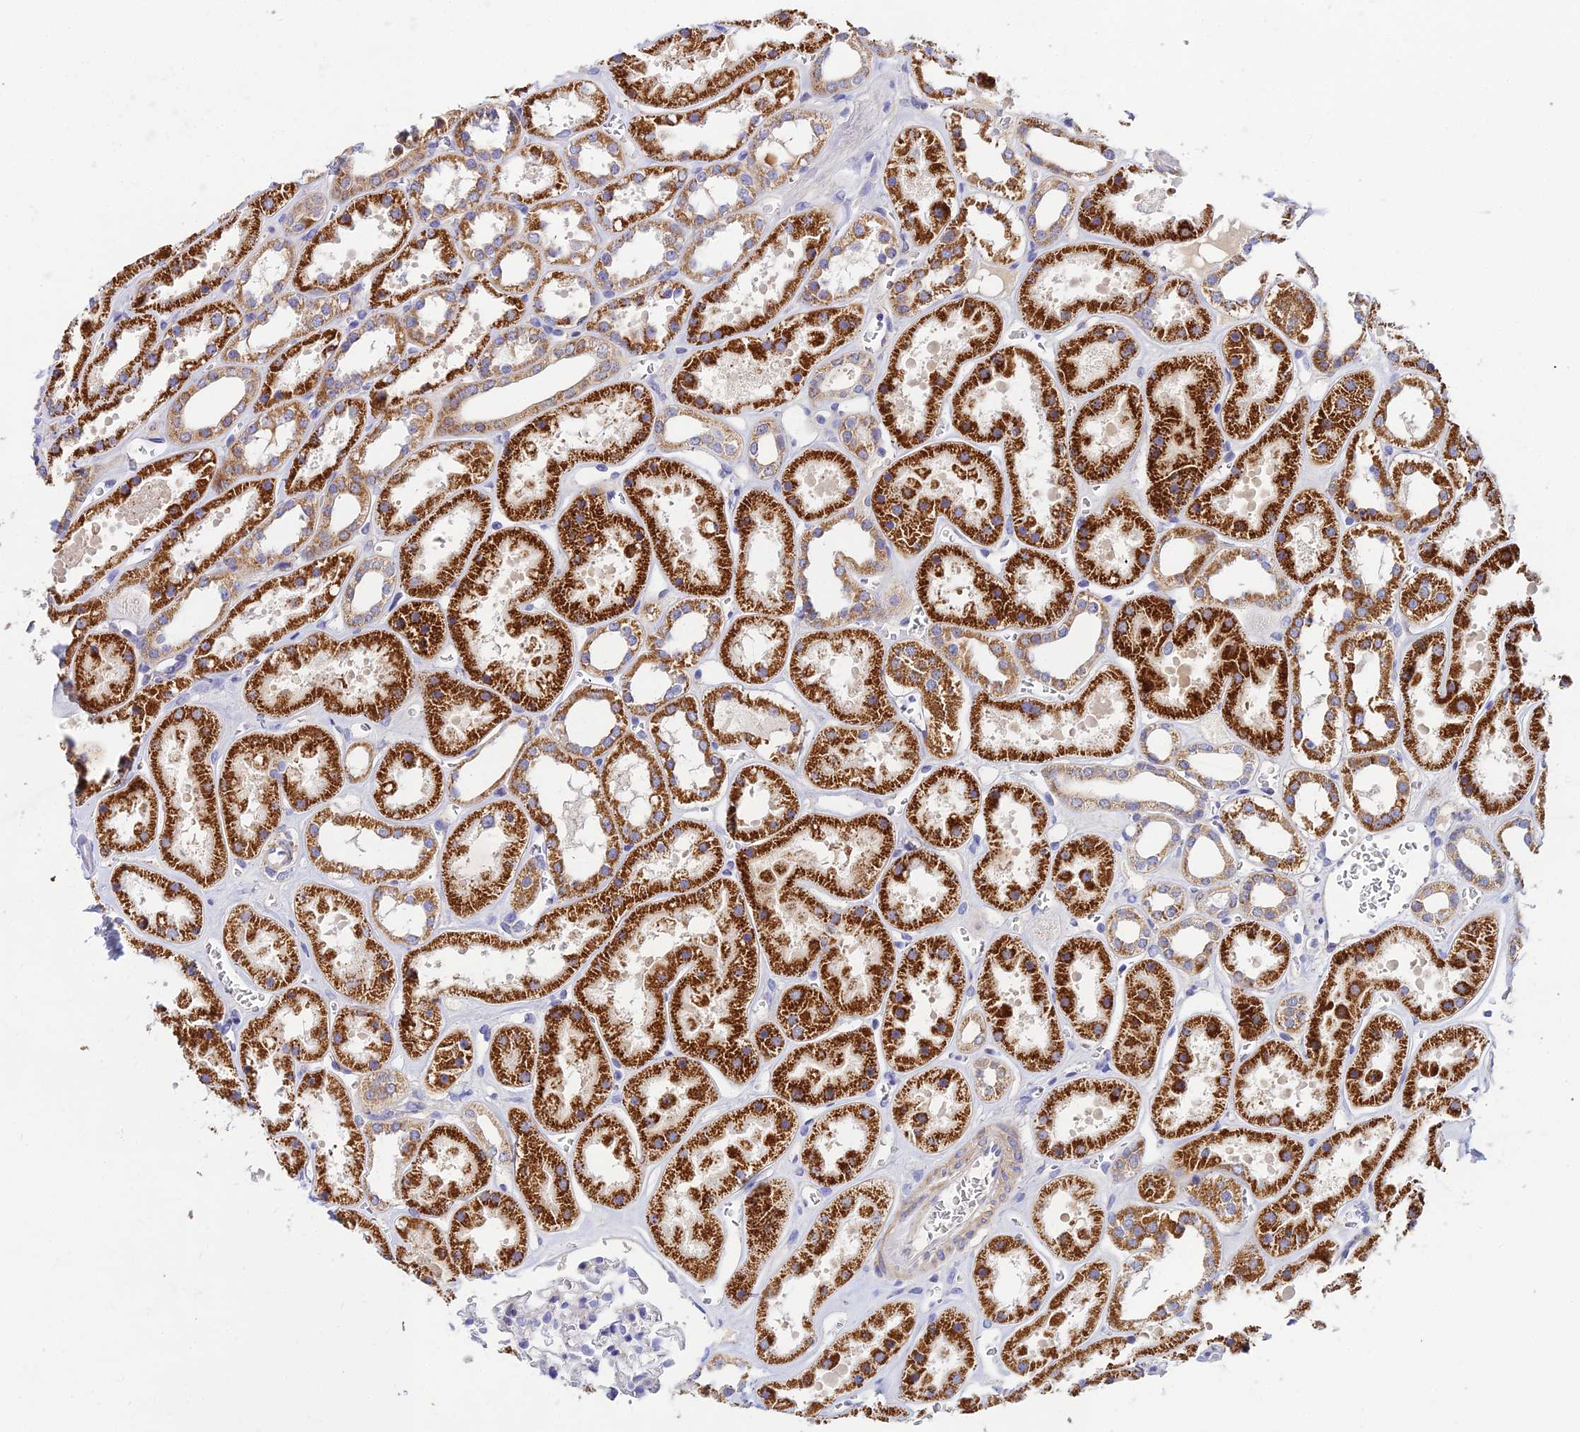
{"staining": {"intensity": "weak", "quantity": "<25%", "location": "cytoplasmic/membranous"}, "tissue": "kidney", "cell_type": "Cells in glomeruli", "image_type": "normal", "snomed": [{"axis": "morphology", "description": "Normal tissue, NOS"}, {"axis": "topography", "description": "Kidney"}], "caption": "This photomicrograph is of normal kidney stained with IHC to label a protein in brown with the nuclei are counter-stained blue. There is no expression in cells in glomeruli.", "gene": "ACOT1", "patient": {"sex": "female", "age": 41}}